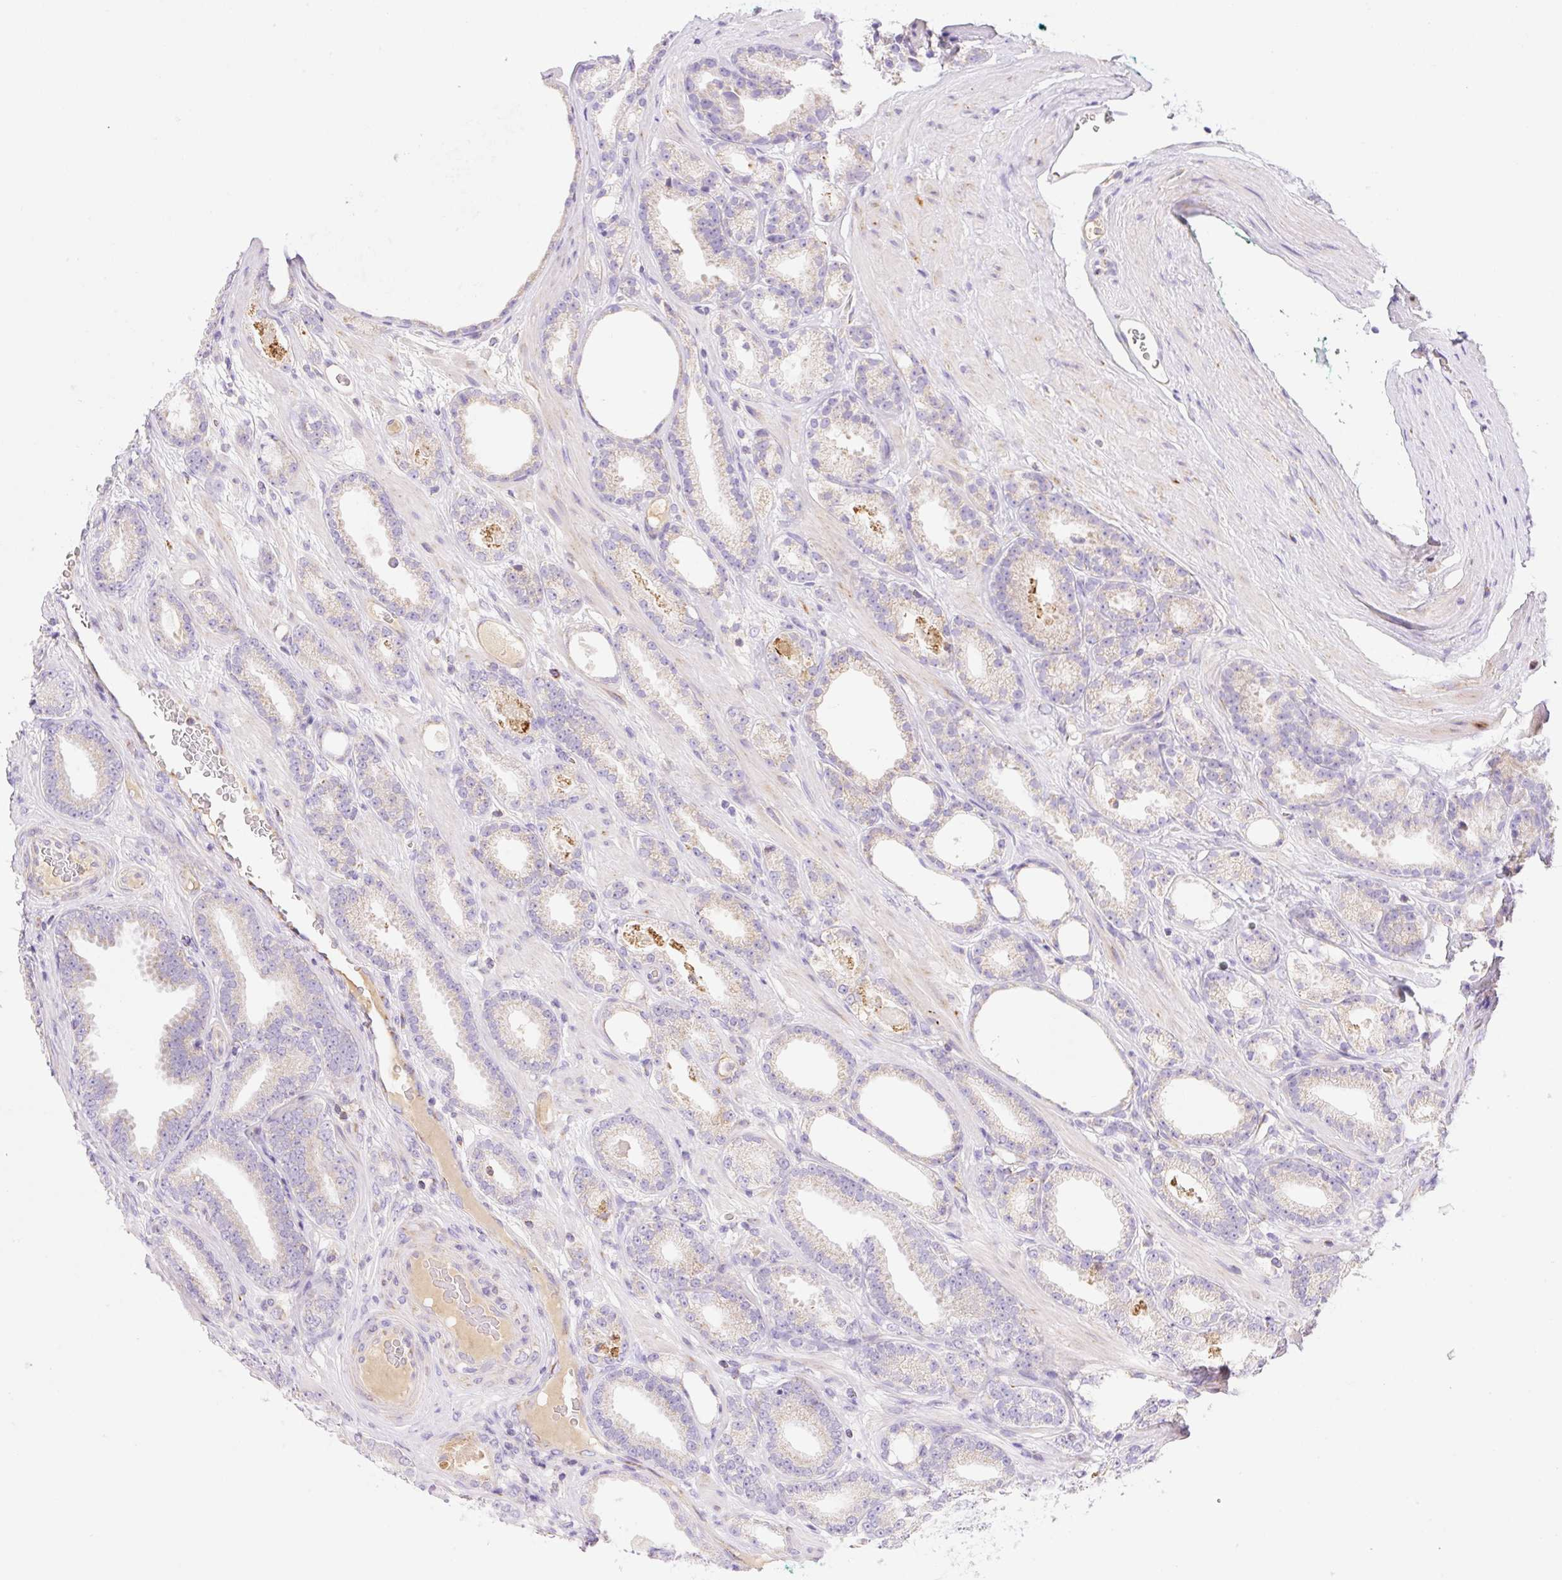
{"staining": {"intensity": "negative", "quantity": "none", "location": "none"}, "tissue": "prostate cancer", "cell_type": "Tumor cells", "image_type": "cancer", "snomed": [{"axis": "morphology", "description": "Adenocarcinoma, Low grade"}, {"axis": "topography", "description": "Prostate"}], "caption": "High magnification brightfield microscopy of prostate cancer (low-grade adenocarcinoma) stained with DAB (3,3'-diaminobenzidine) (brown) and counterstained with hematoxylin (blue): tumor cells show no significant positivity.", "gene": "ETNK2", "patient": {"sex": "male", "age": 61}}